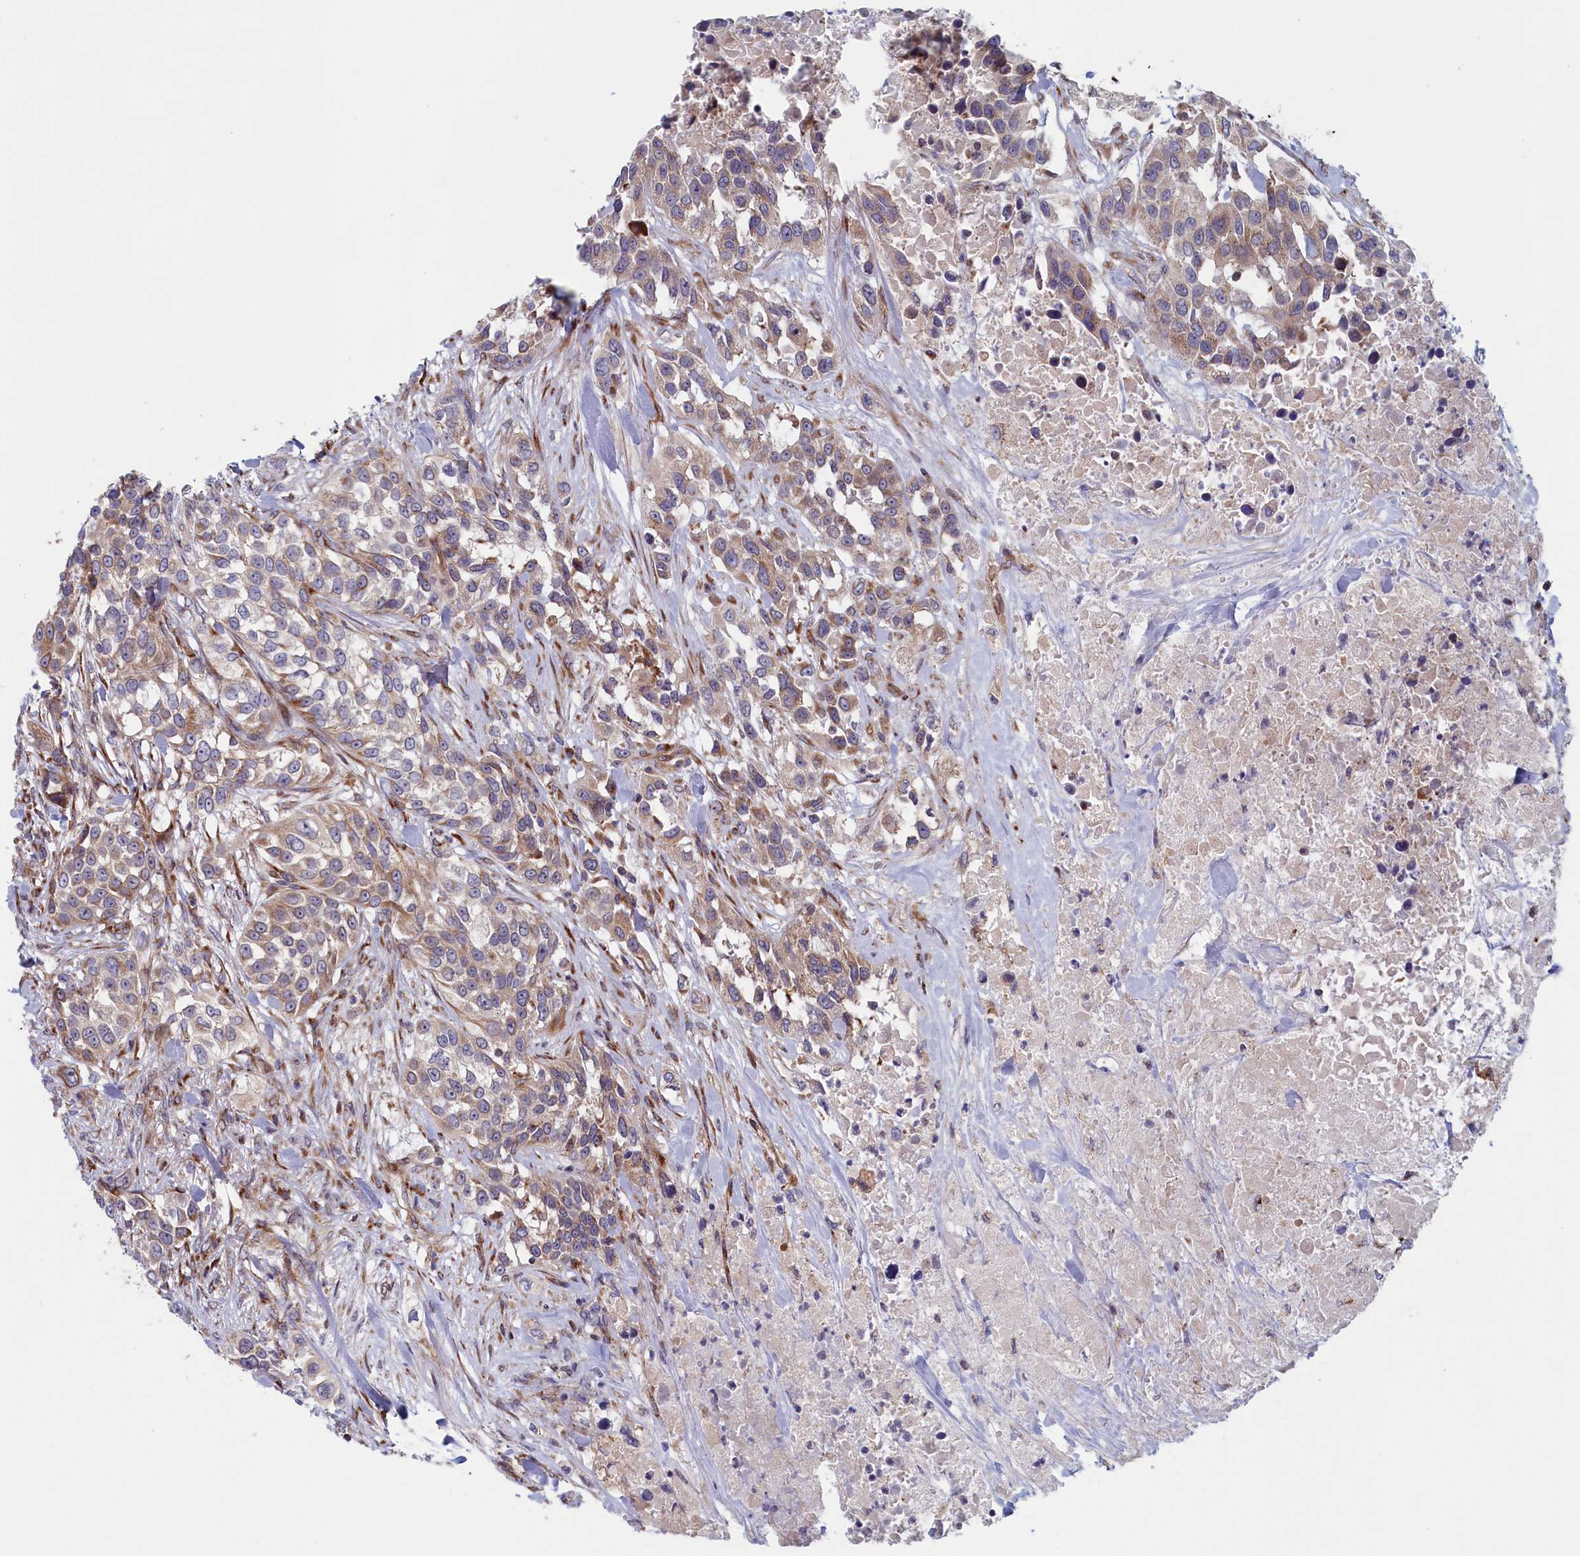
{"staining": {"intensity": "moderate", "quantity": "<25%", "location": "cytoplasmic/membranous"}, "tissue": "urothelial cancer", "cell_type": "Tumor cells", "image_type": "cancer", "snomed": [{"axis": "morphology", "description": "Urothelial carcinoma, High grade"}, {"axis": "topography", "description": "Urinary bladder"}], "caption": "Approximately <25% of tumor cells in human urothelial carcinoma (high-grade) demonstrate moderate cytoplasmic/membranous protein expression as visualized by brown immunohistochemical staining.", "gene": "MTFMT", "patient": {"sex": "female", "age": 80}}